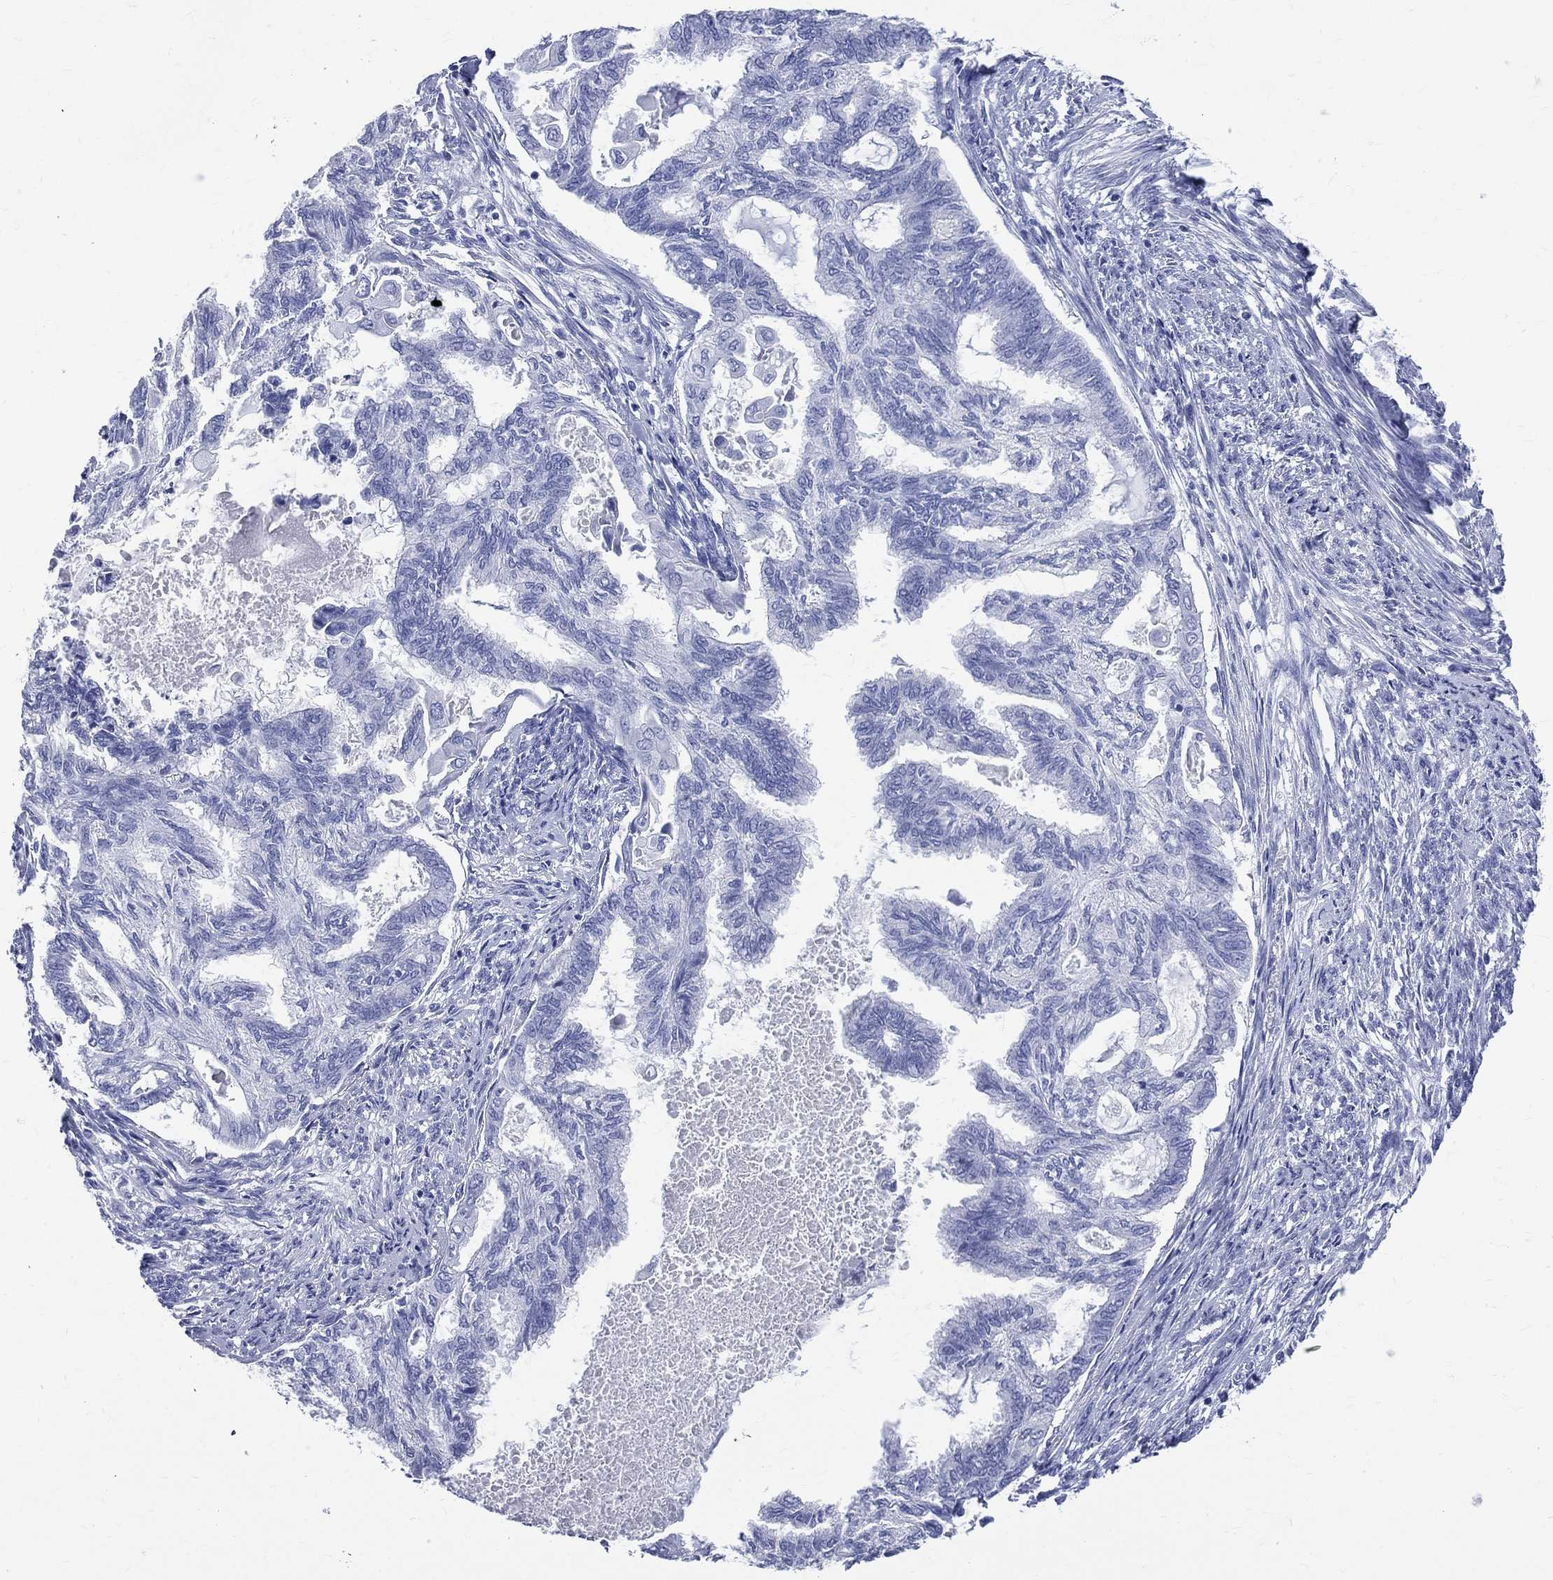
{"staining": {"intensity": "negative", "quantity": "none", "location": "none"}, "tissue": "endometrial cancer", "cell_type": "Tumor cells", "image_type": "cancer", "snomed": [{"axis": "morphology", "description": "Adenocarcinoma, NOS"}, {"axis": "topography", "description": "Endometrium"}], "caption": "Immunohistochemical staining of endometrial adenocarcinoma shows no significant positivity in tumor cells.", "gene": "SYP", "patient": {"sex": "female", "age": 86}}